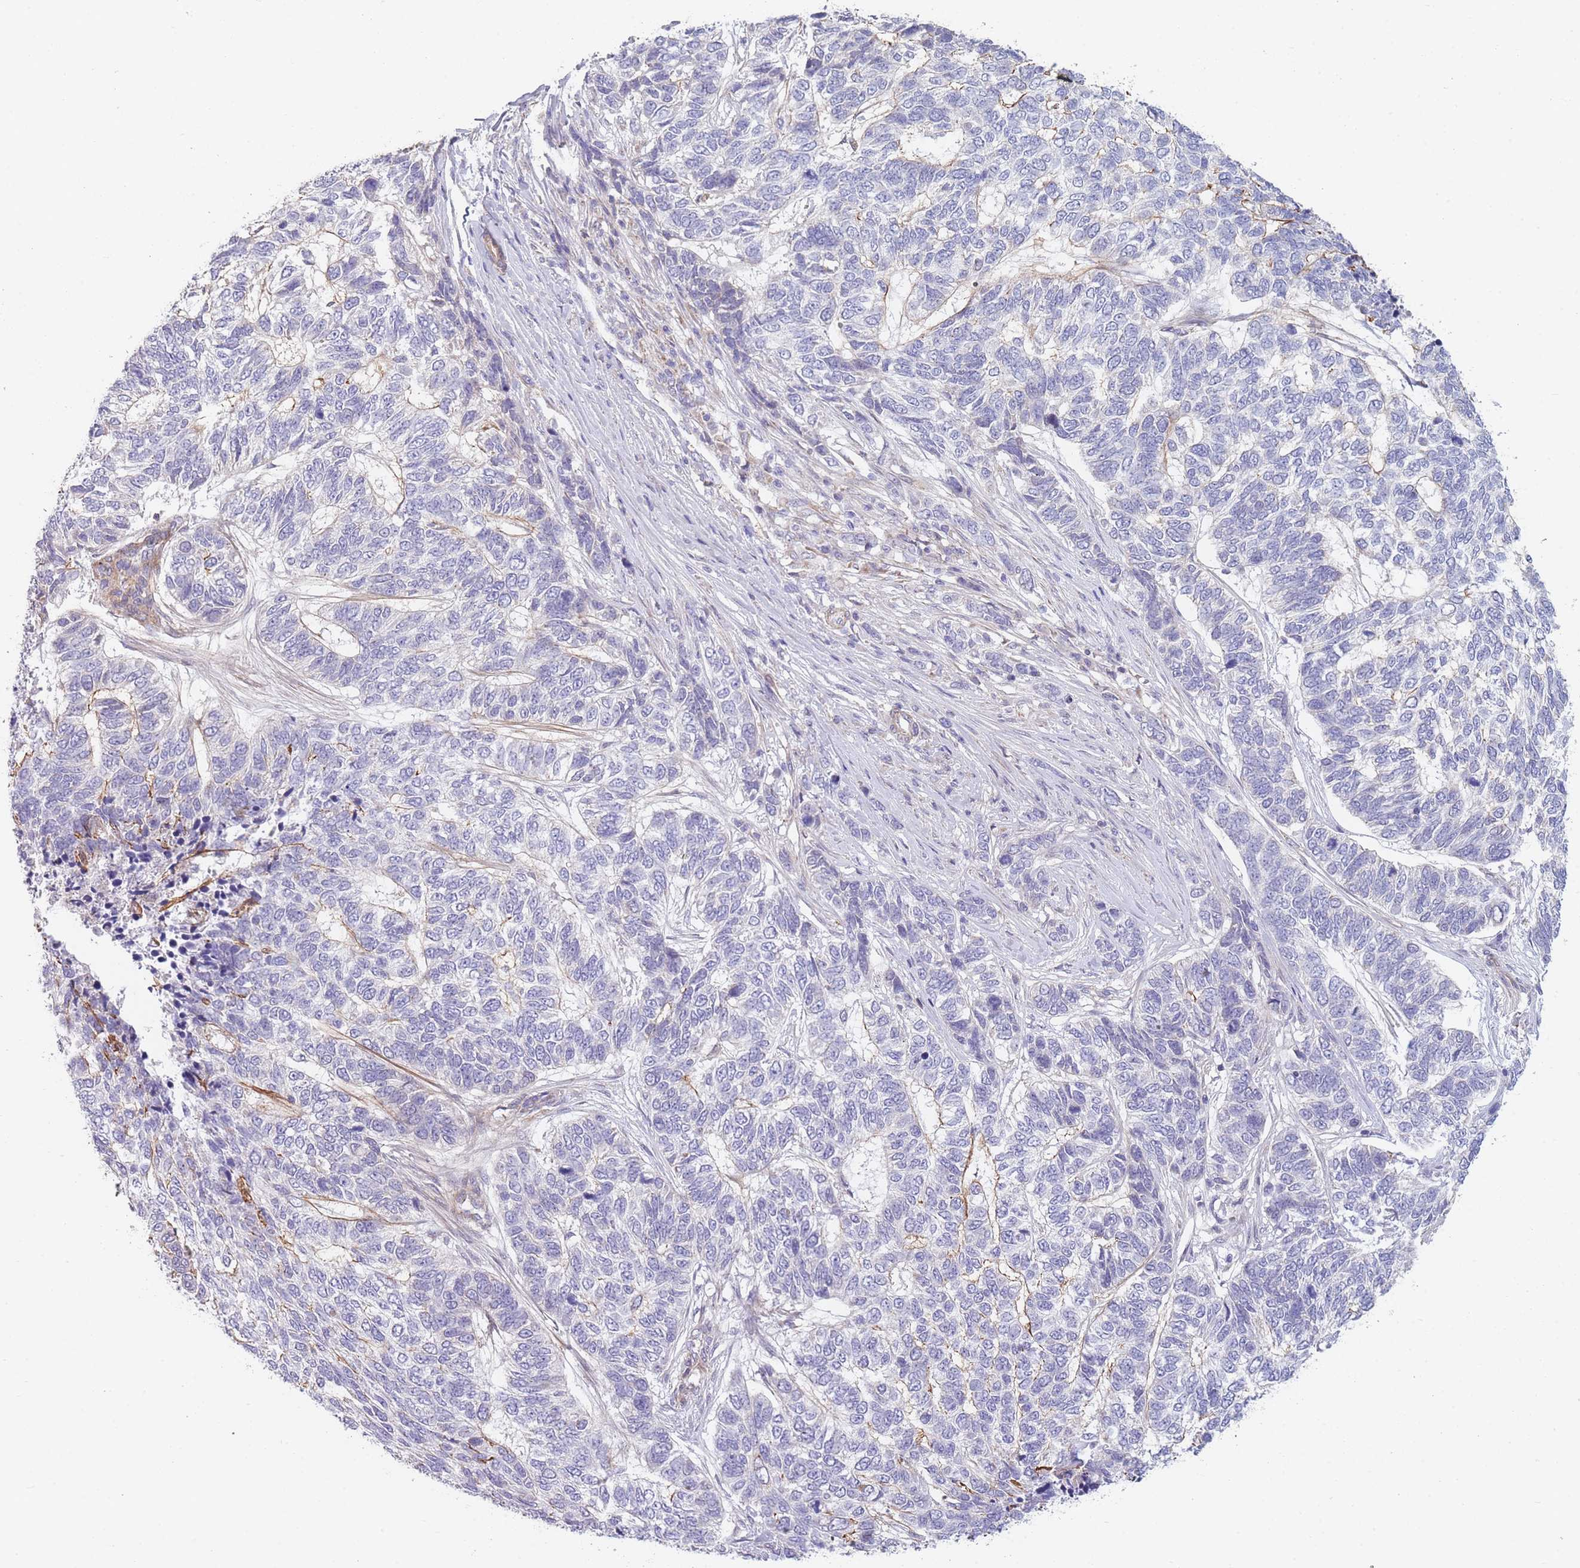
{"staining": {"intensity": "negative", "quantity": "none", "location": "none"}, "tissue": "skin cancer", "cell_type": "Tumor cells", "image_type": "cancer", "snomed": [{"axis": "morphology", "description": "Basal cell carcinoma"}, {"axis": "topography", "description": "Skin"}], "caption": "The photomicrograph displays no significant positivity in tumor cells of skin cancer (basal cell carcinoma). The staining was performed using DAB (3,3'-diaminobenzidine) to visualize the protein expression in brown, while the nuclei were stained in blue with hematoxylin (Magnification: 20x).", "gene": "SMPD4", "patient": {"sex": "female", "age": 65}}